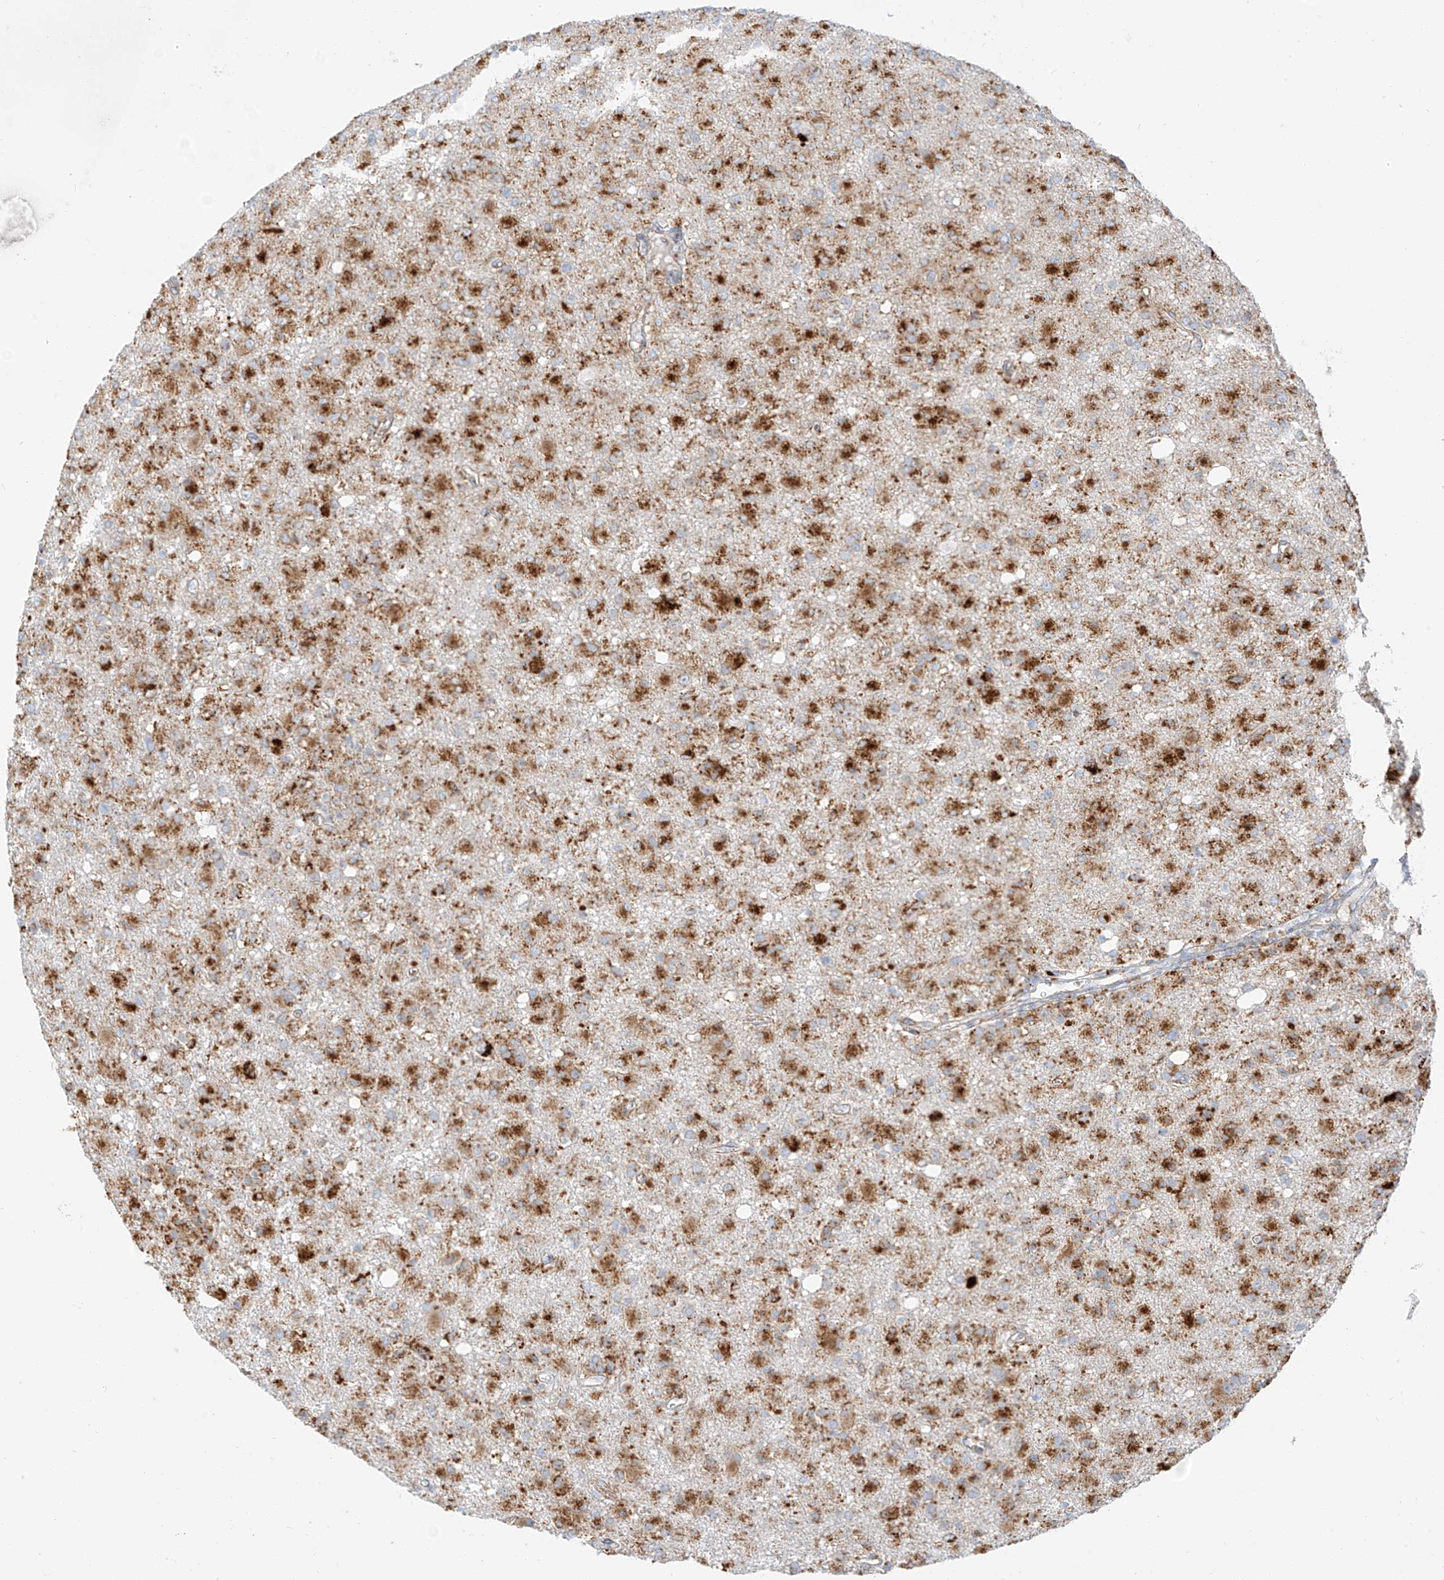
{"staining": {"intensity": "moderate", "quantity": ">75%", "location": "cytoplasmic/membranous"}, "tissue": "glioma", "cell_type": "Tumor cells", "image_type": "cancer", "snomed": [{"axis": "morphology", "description": "Glioma, malignant, High grade"}, {"axis": "topography", "description": "Brain"}], "caption": "Glioma stained with a brown dye exhibits moderate cytoplasmic/membranous positive staining in approximately >75% of tumor cells.", "gene": "SLC35F6", "patient": {"sex": "female", "age": 57}}